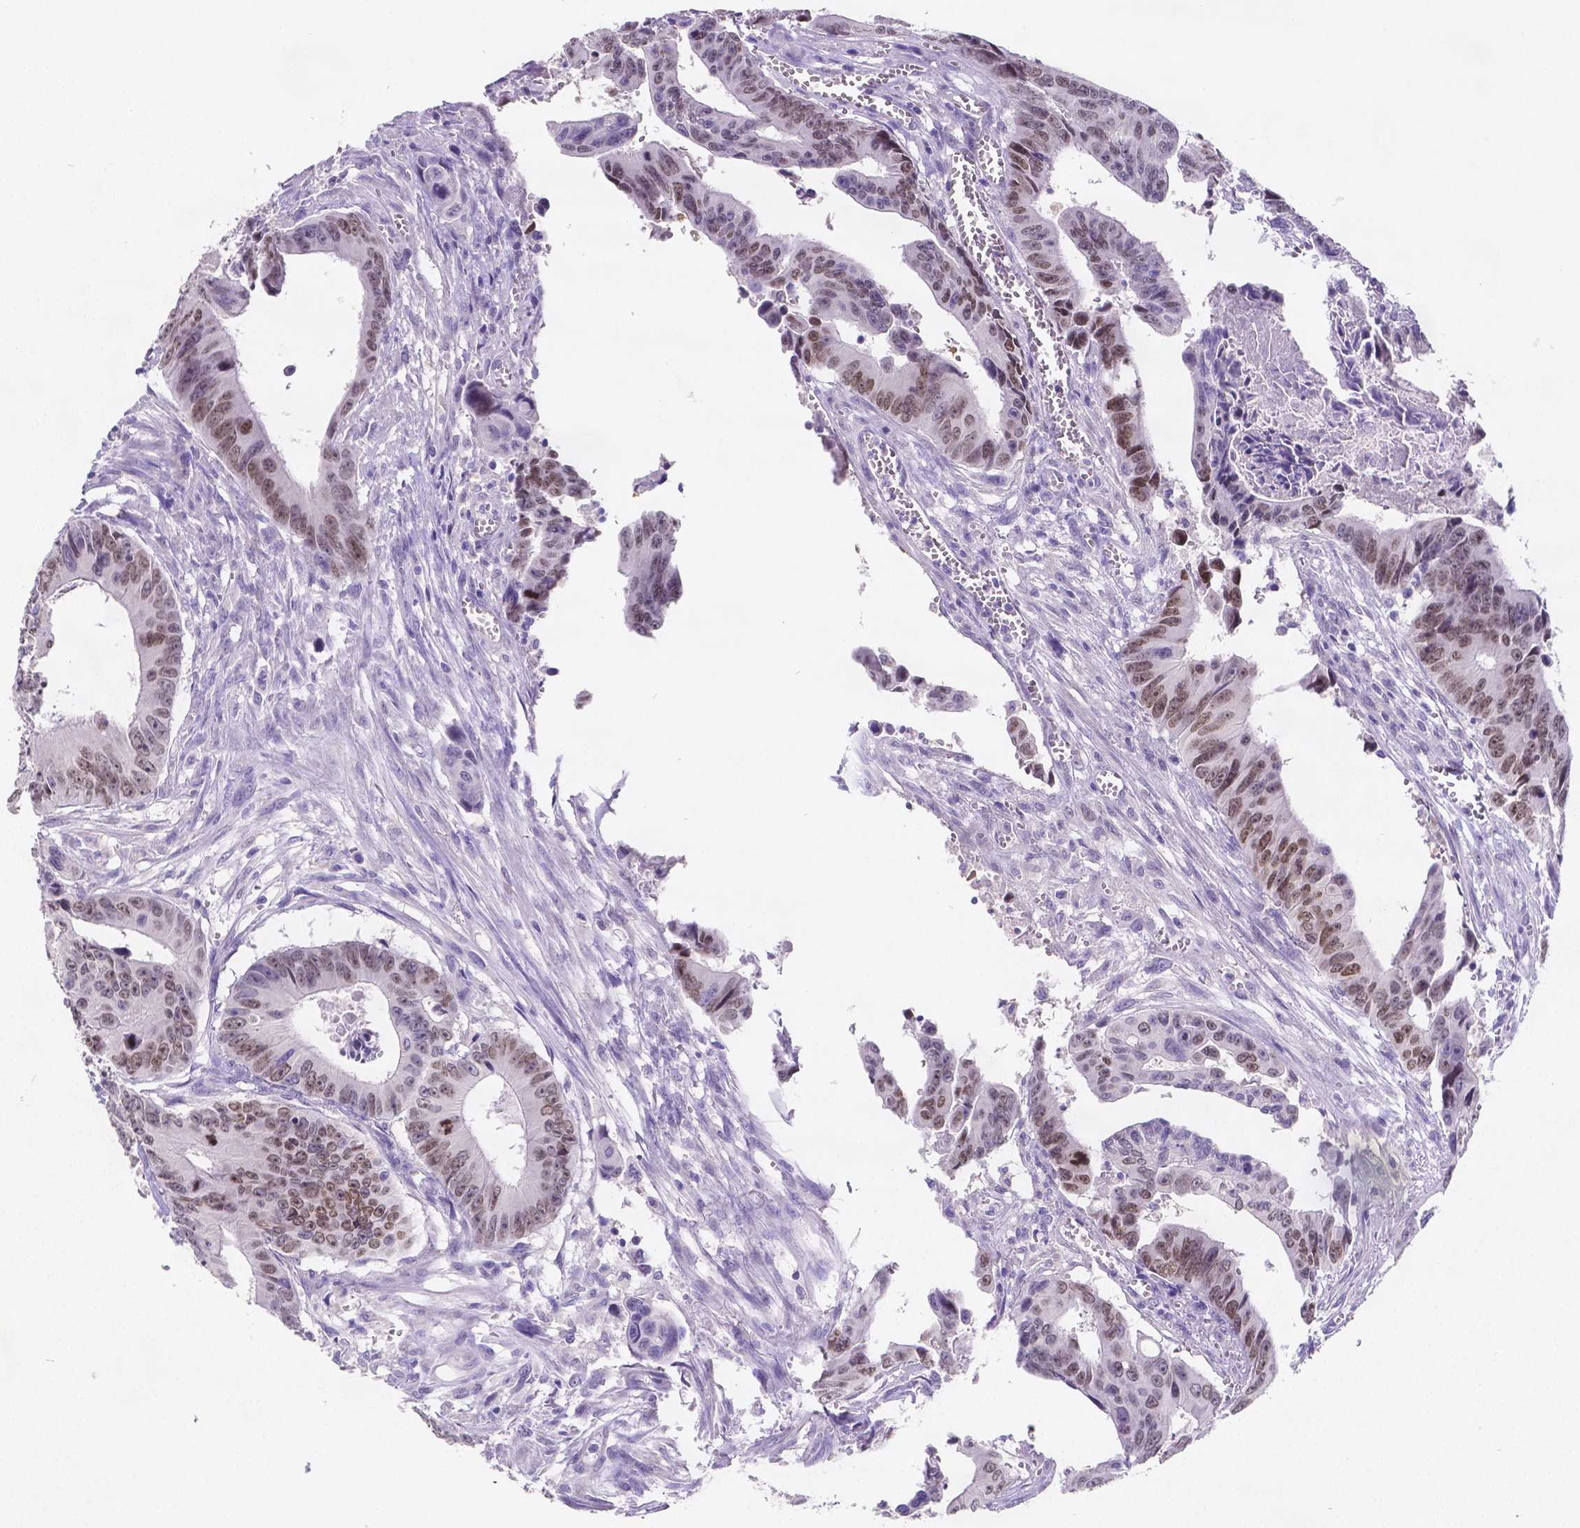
{"staining": {"intensity": "moderate", "quantity": ">75%", "location": "nuclear"}, "tissue": "colorectal cancer", "cell_type": "Tumor cells", "image_type": "cancer", "snomed": [{"axis": "morphology", "description": "Adenocarcinoma, NOS"}, {"axis": "topography", "description": "Colon"}], "caption": "The photomicrograph exhibits immunohistochemical staining of colorectal cancer. There is moderate nuclear expression is identified in approximately >75% of tumor cells. The protein is stained brown, and the nuclei are stained in blue (DAB (3,3'-diaminobenzidine) IHC with brightfield microscopy, high magnification).", "gene": "SATB2", "patient": {"sex": "female", "age": 87}}